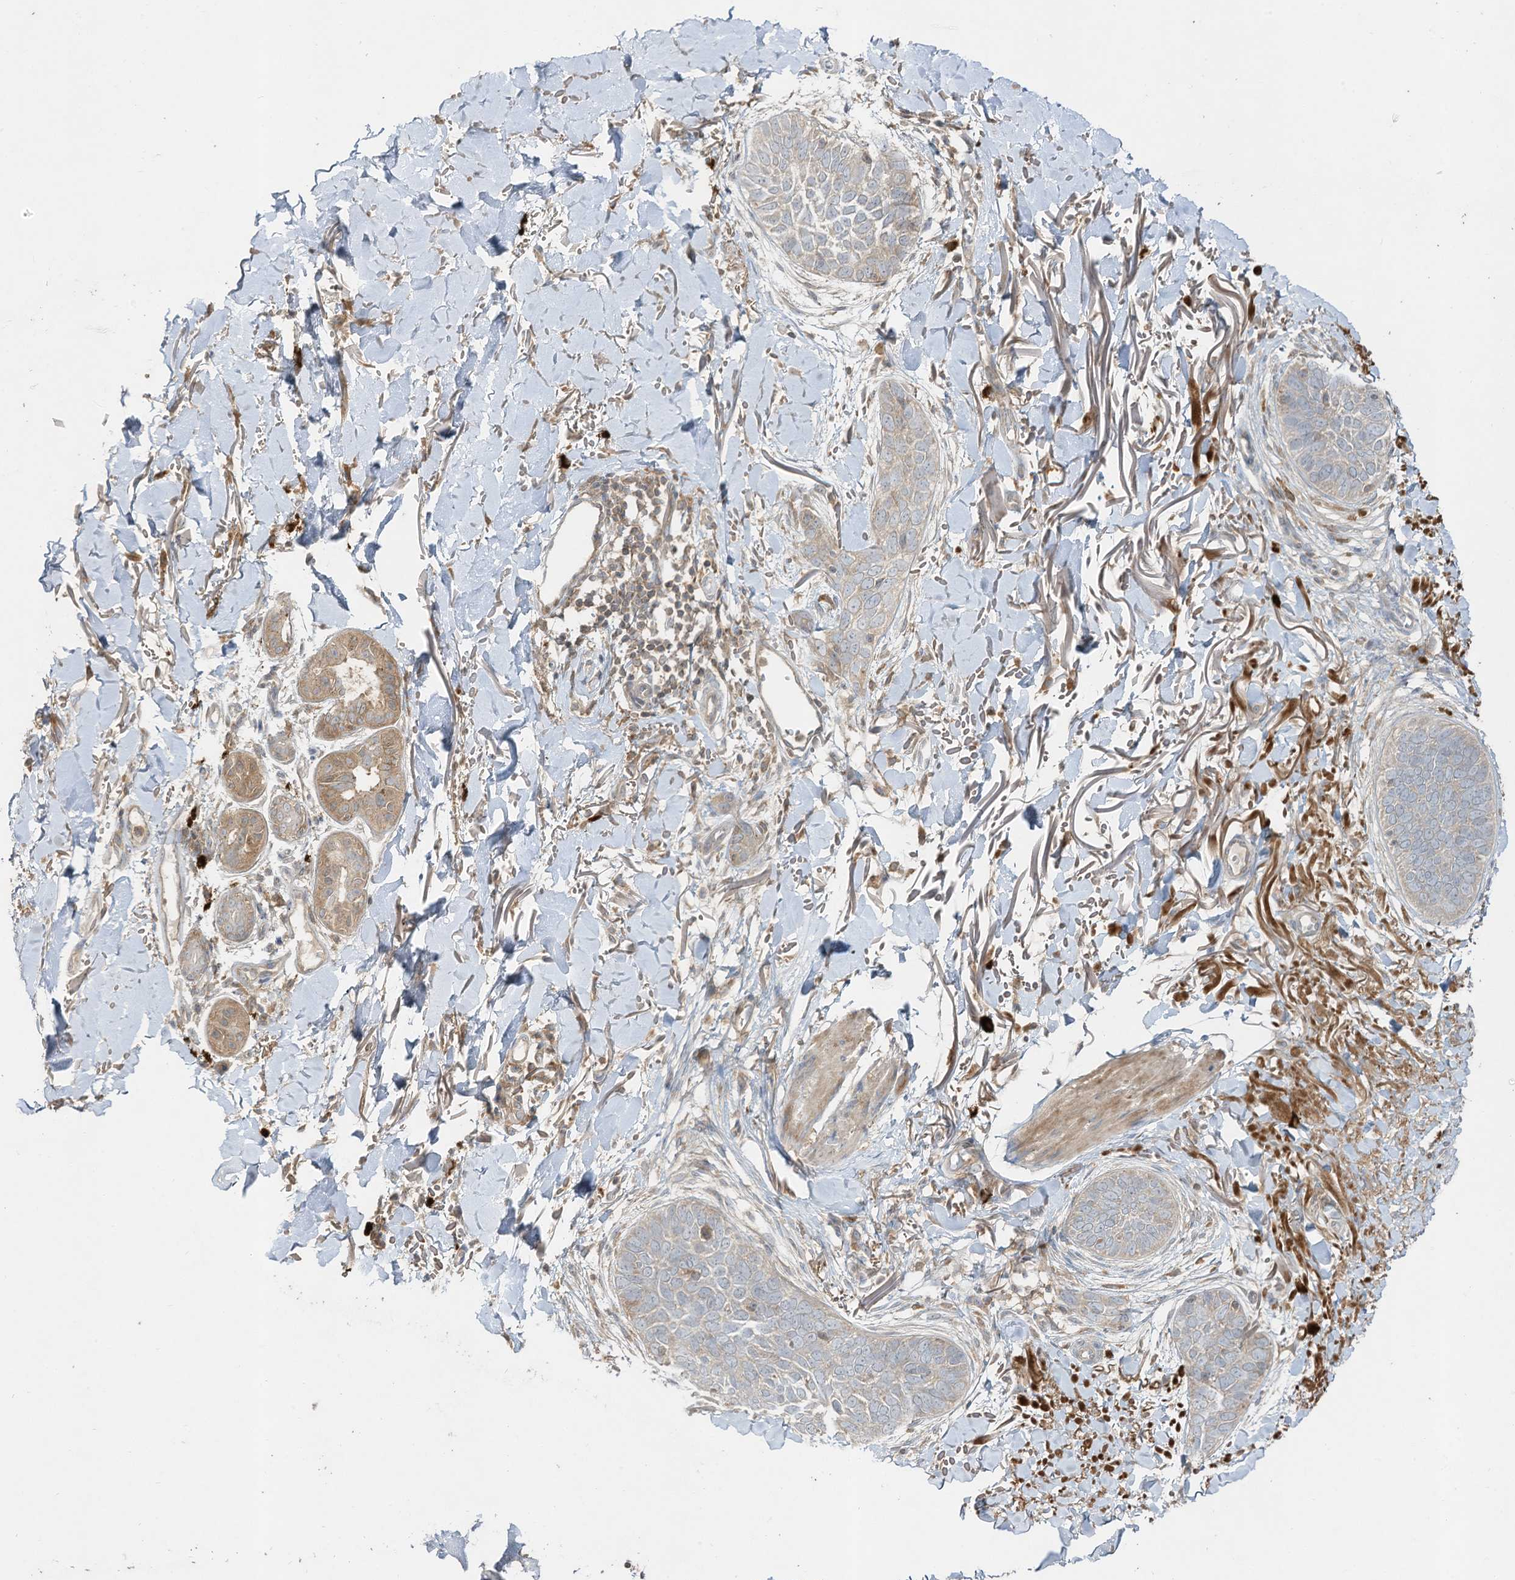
{"staining": {"intensity": "weak", "quantity": "<25%", "location": "cytoplasmic/membranous"}, "tissue": "skin cancer", "cell_type": "Tumor cells", "image_type": "cancer", "snomed": [{"axis": "morphology", "description": "Basal cell carcinoma"}, {"axis": "topography", "description": "Skin"}], "caption": "Histopathology image shows no protein staining in tumor cells of basal cell carcinoma (skin) tissue.", "gene": "LDAH", "patient": {"sex": "male", "age": 85}}